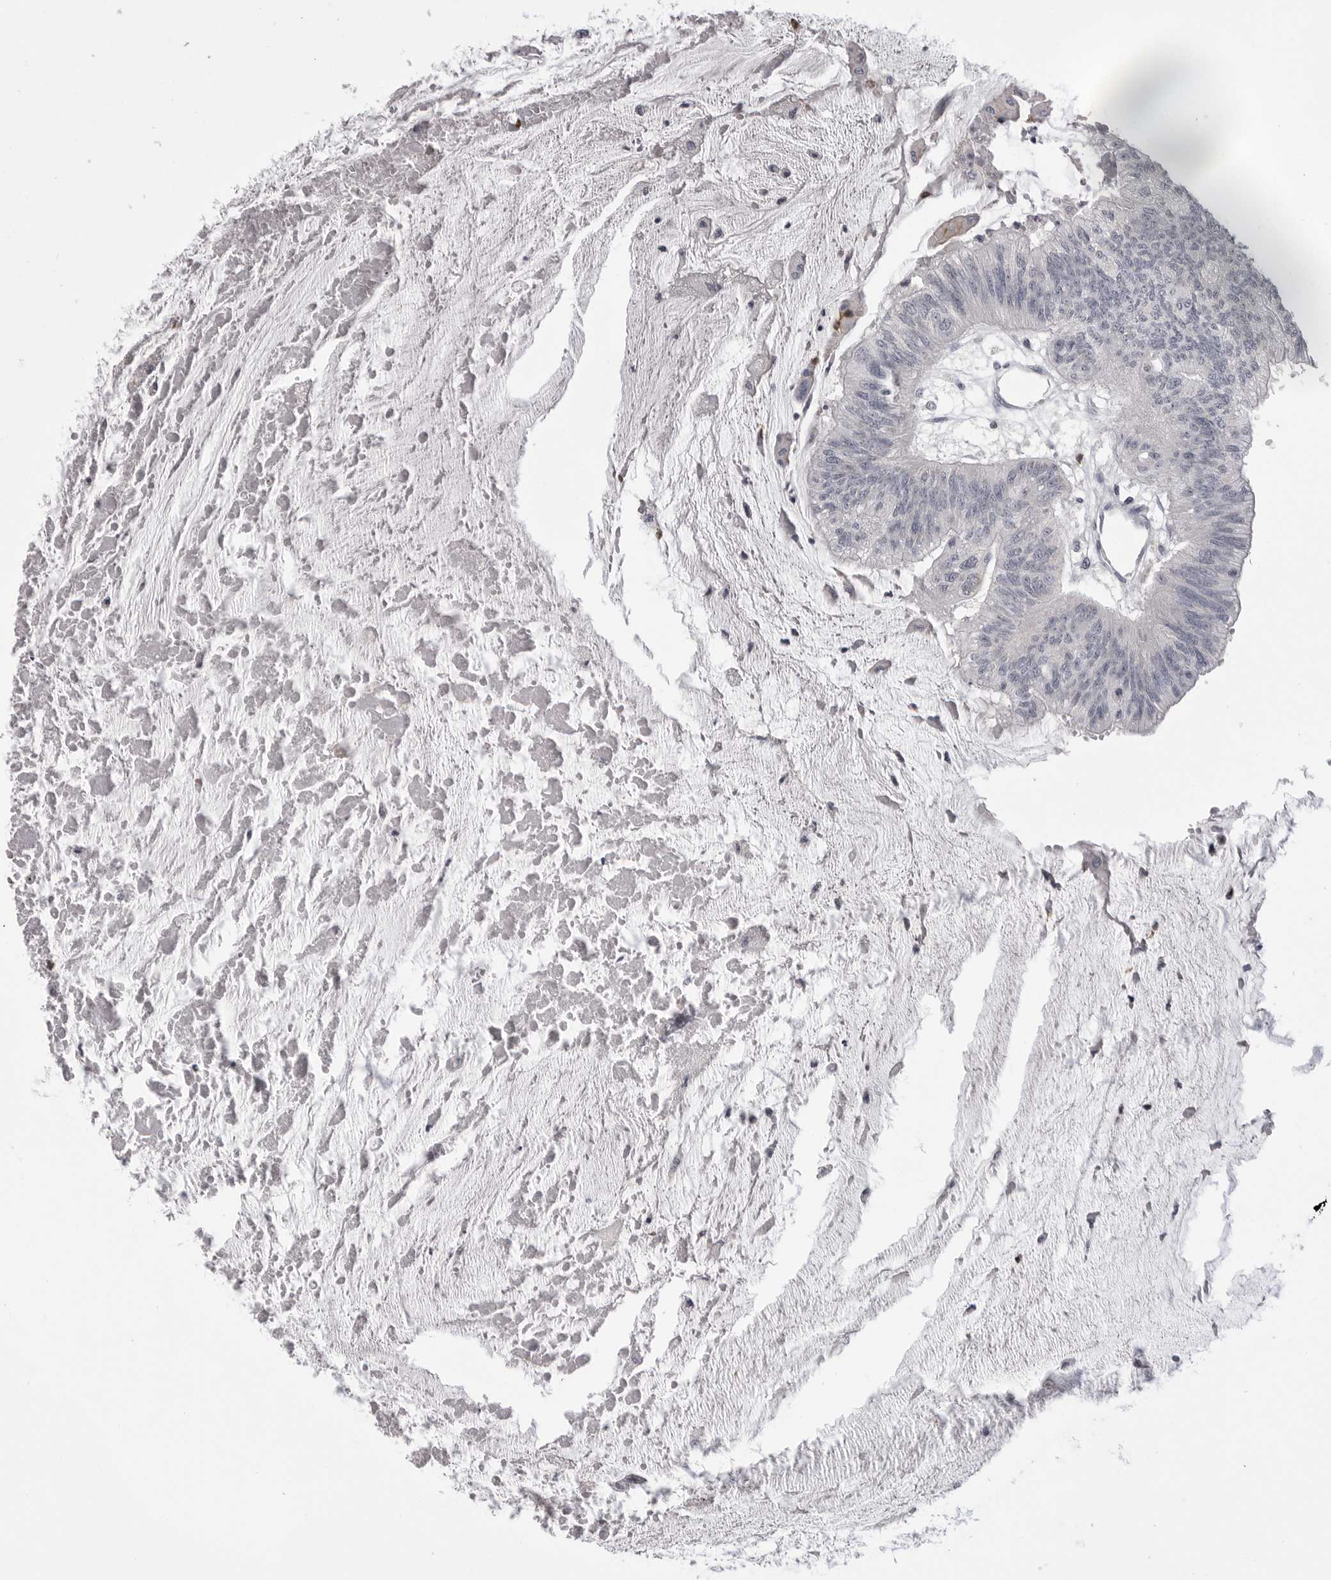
{"staining": {"intensity": "negative", "quantity": "none", "location": "none"}, "tissue": "colorectal cancer", "cell_type": "Tumor cells", "image_type": "cancer", "snomed": [{"axis": "morphology", "description": "Adenoma, NOS"}, {"axis": "morphology", "description": "Adenocarcinoma, NOS"}, {"axis": "topography", "description": "Colon"}], "caption": "This is a photomicrograph of IHC staining of colorectal cancer, which shows no positivity in tumor cells.", "gene": "ITGAL", "patient": {"sex": "male", "age": 79}}